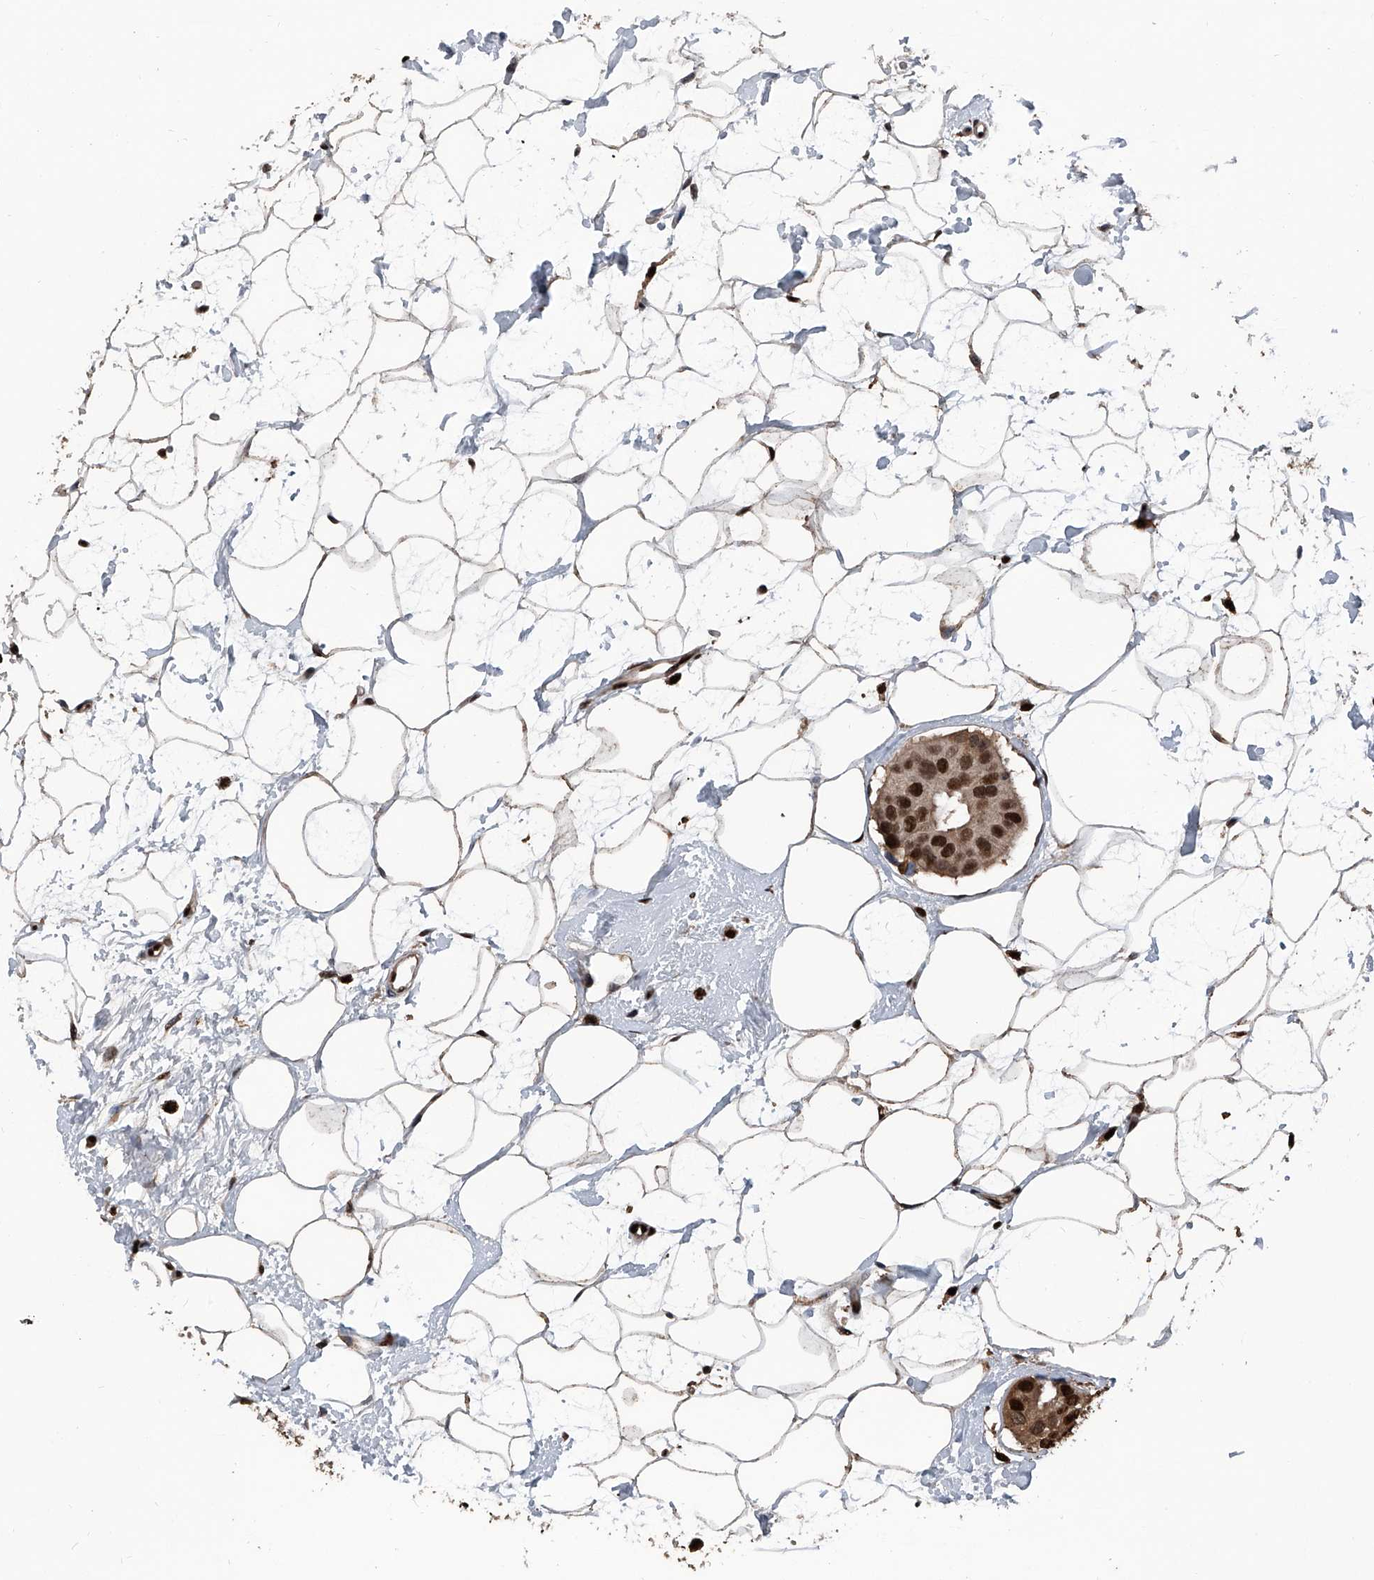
{"staining": {"intensity": "strong", "quantity": ">75%", "location": "nuclear"}, "tissue": "breast cancer", "cell_type": "Tumor cells", "image_type": "cancer", "snomed": [{"axis": "morphology", "description": "Normal tissue, NOS"}, {"axis": "morphology", "description": "Duct carcinoma"}, {"axis": "topography", "description": "Breast"}], "caption": "Brown immunohistochemical staining in human breast cancer demonstrates strong nuclear positivity in approximately >75% of tumor cells.", "gene": "FKBP5", "patient": {"sex": "female", "age": 39}}